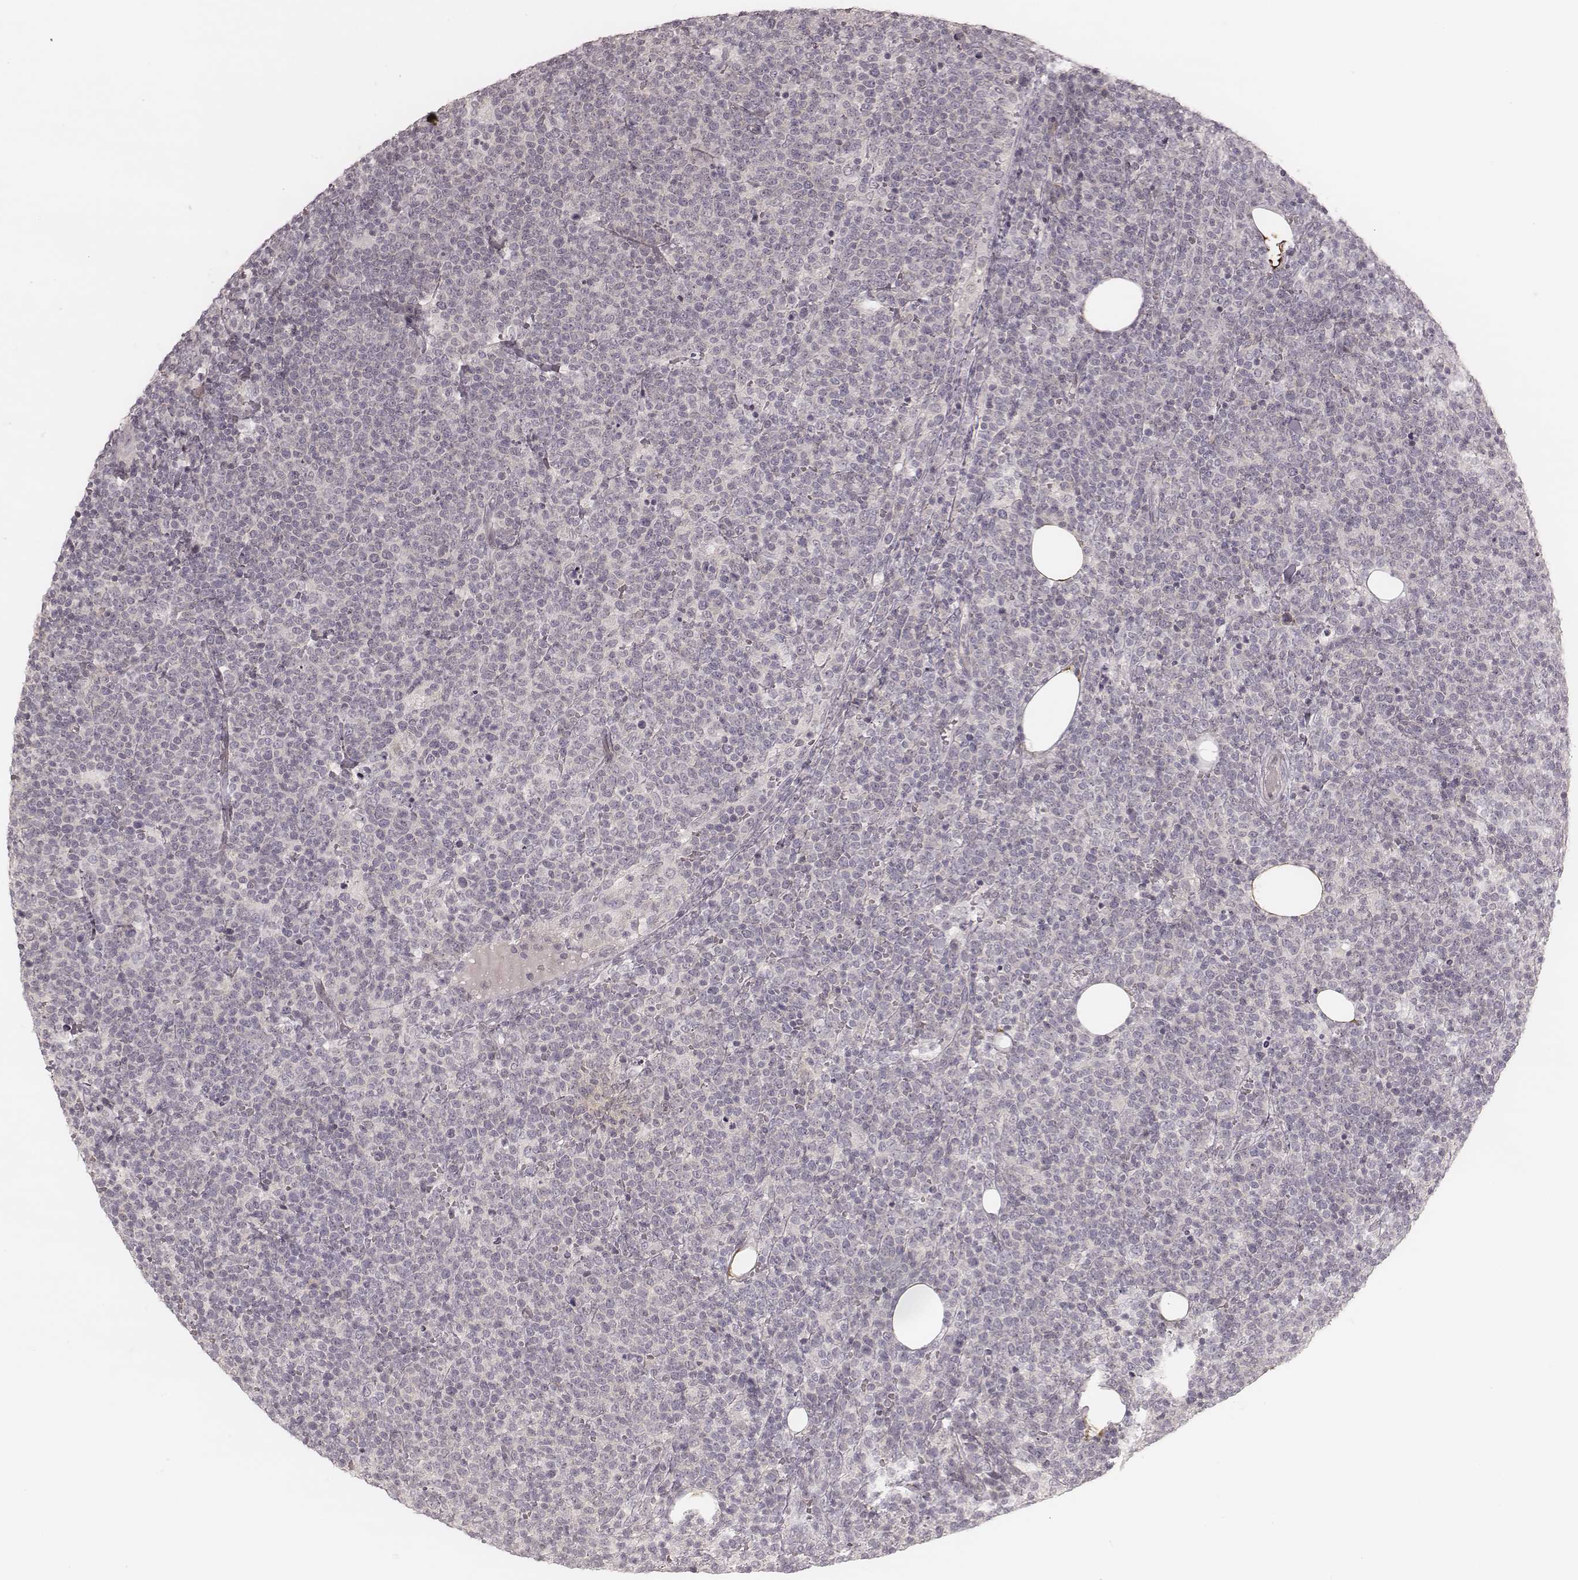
{"staining": {"intensity": "negative", "quantity": "none", "location": "none"}, "tissue": "lymphoma", "cell_type": "Tumor cells", "image_type": "cancer", "snomed": [{"axis": "morphology", "description": "Malignant lymphoma, non-Hodgkin's type, High grade"}, {"axis": "topography", "description": "Lymph node"}], "caption": "Lymphoma was stained to show a protein in brown. There is no significant expression in tumor cells. Brightfield microscopy of IHC stained with DAB (3,3'-diaminobenzidine) (brown) and hematoxylin (blue), captured at high magnification.", "gene": "ACACB", "patient": {"sex": "male", "age": 61}}